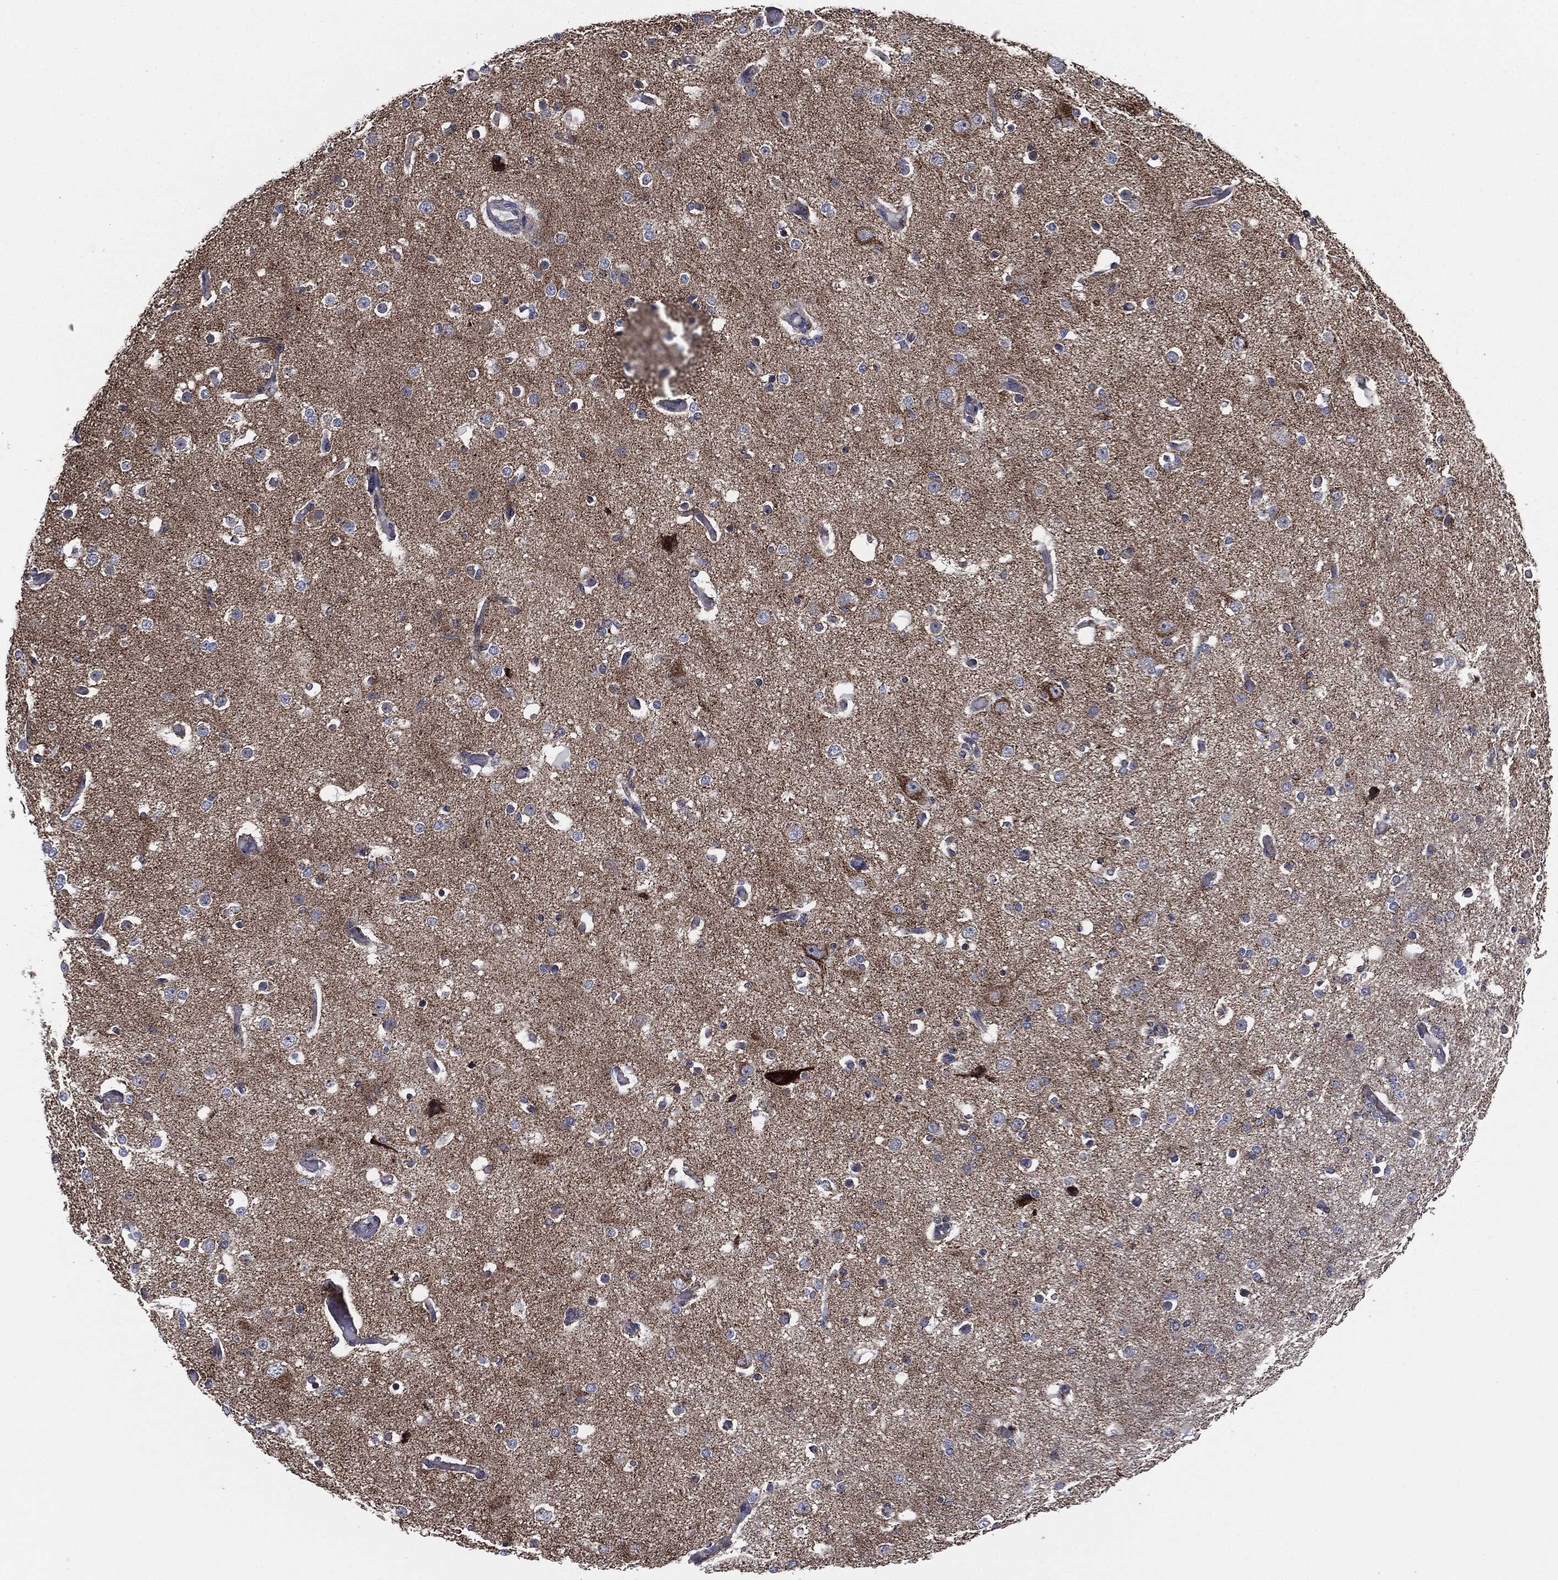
{"staining": {"intensity": "negative", "quantity": "none", "location": "none"}, "tissue": "cerebral cortex", "cell_type": "Endothelial cells", "image_type": "normal", "snomed": [{"axis": "morphology", "description": "Normal tissue, NOS"}, {"axis": "morphology", "description": "Inflammation, NOS"}, {"axis": "topography", "description": "Cerebral cortex"}], "caption": "A histopathology image of human cerebral cortex is negative for staining in endothelial cells. The staining was performed using DAB to visualize the protein expression in brown, while the nuclei were stained in blue with hematoxylin (Magnification: 20x).", "gene": "NDUFV2", "patient": {"sex": "male", "age": 6}}